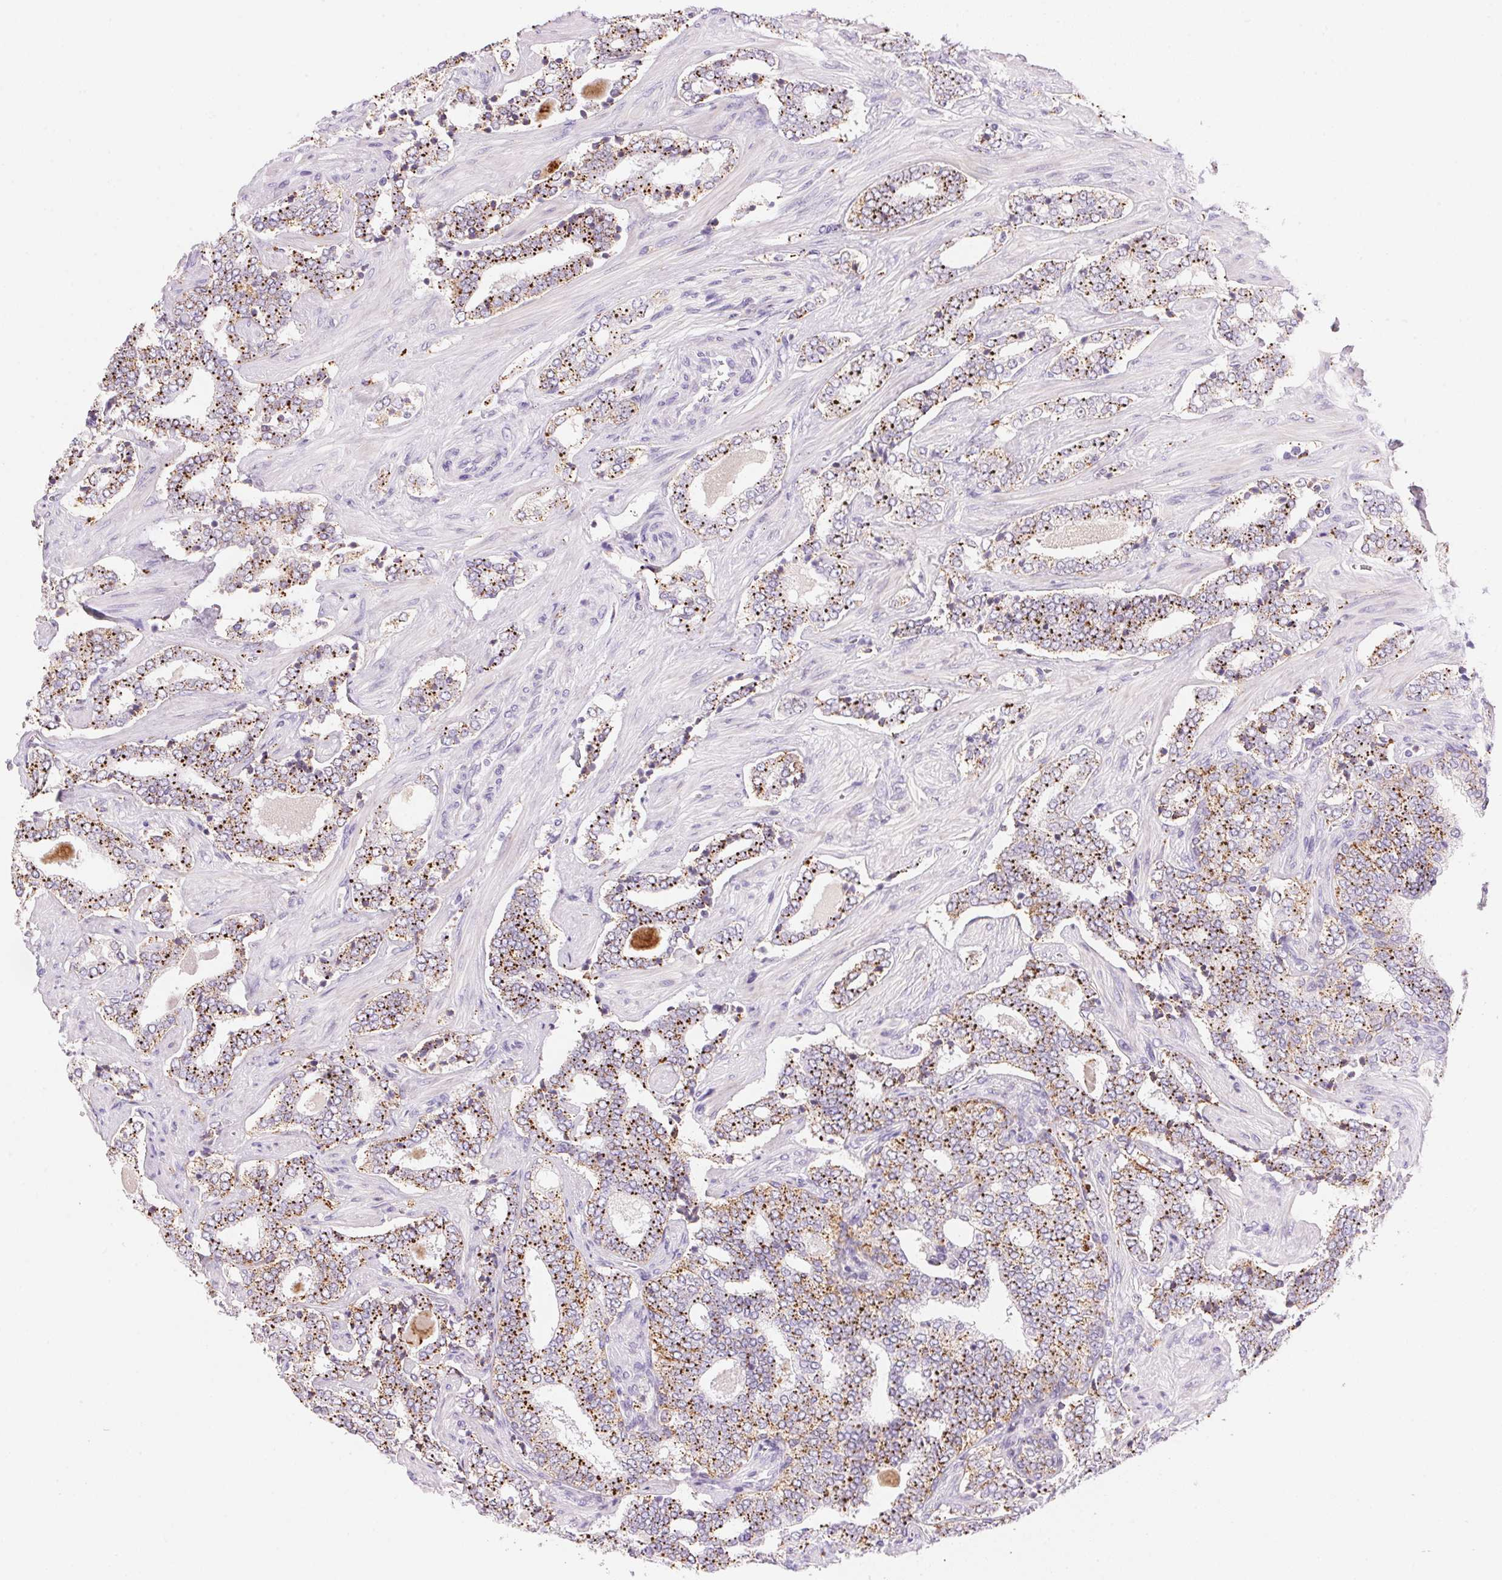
{"staining": {"intensity": "strong", "quantity": "25%-75%", "location": "cytoplasmic/membranous"}, "tissue": "prostate cancer", "cell_type": "Tumor cells", "image_type": "cancer", "snomed": [{"axis": "morphology", "description": "Adenocarcinoma, High grade"}, {"axis": "topography", "description": "Prostate"}], "caption": "A brown stain shows strong cytoplasmic/membranous positivity of a protein in prostate cancer tumor cells.", "gene": "TEKT1", "patient": {"sex": "male", "age": 60}}